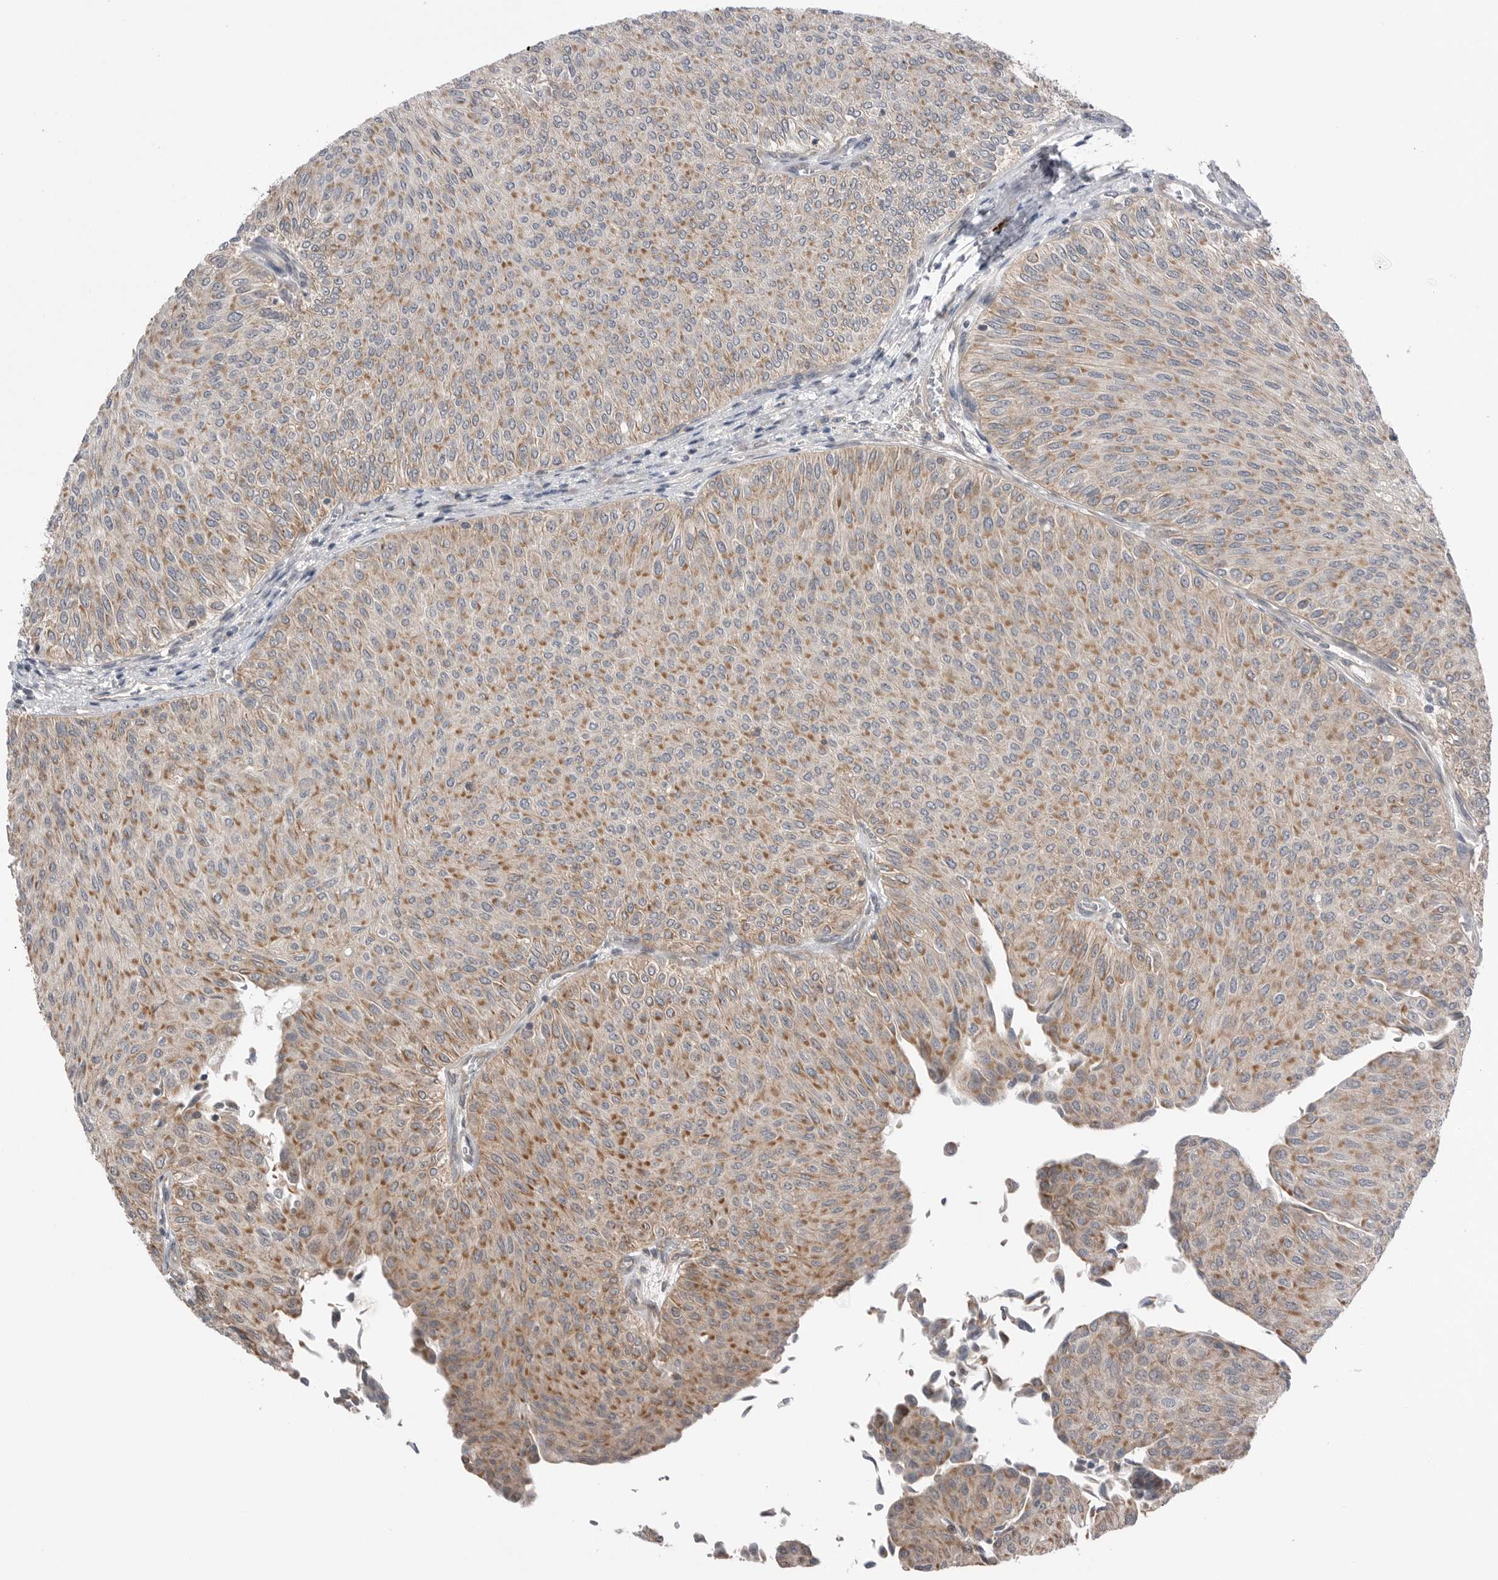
{"staining": {"intensity": "moderate", "quantity": ">75%", "location": "cytoplasmic/membranous"}, "tissue": "urothelial cancer", "cell_type": "Tumor cells", "image_type": "cancer", "snomed": [{"axis": "morphology", "description": "Urothelial carcinoma, Low grade"}, {"axis": "topography", "description": "Urinary bladder"}], "caption": "Urothelial cancer tissue exhibits moderate cytoplasmic/membranous positivity in approximately >75% of tumor cells, visualized by immunohistochemistry. Ihc stains the protein in brown and the nuclei are stained blue.", "gene": "NTAQ1", "patient": {"sex": "male", "age": 78}}